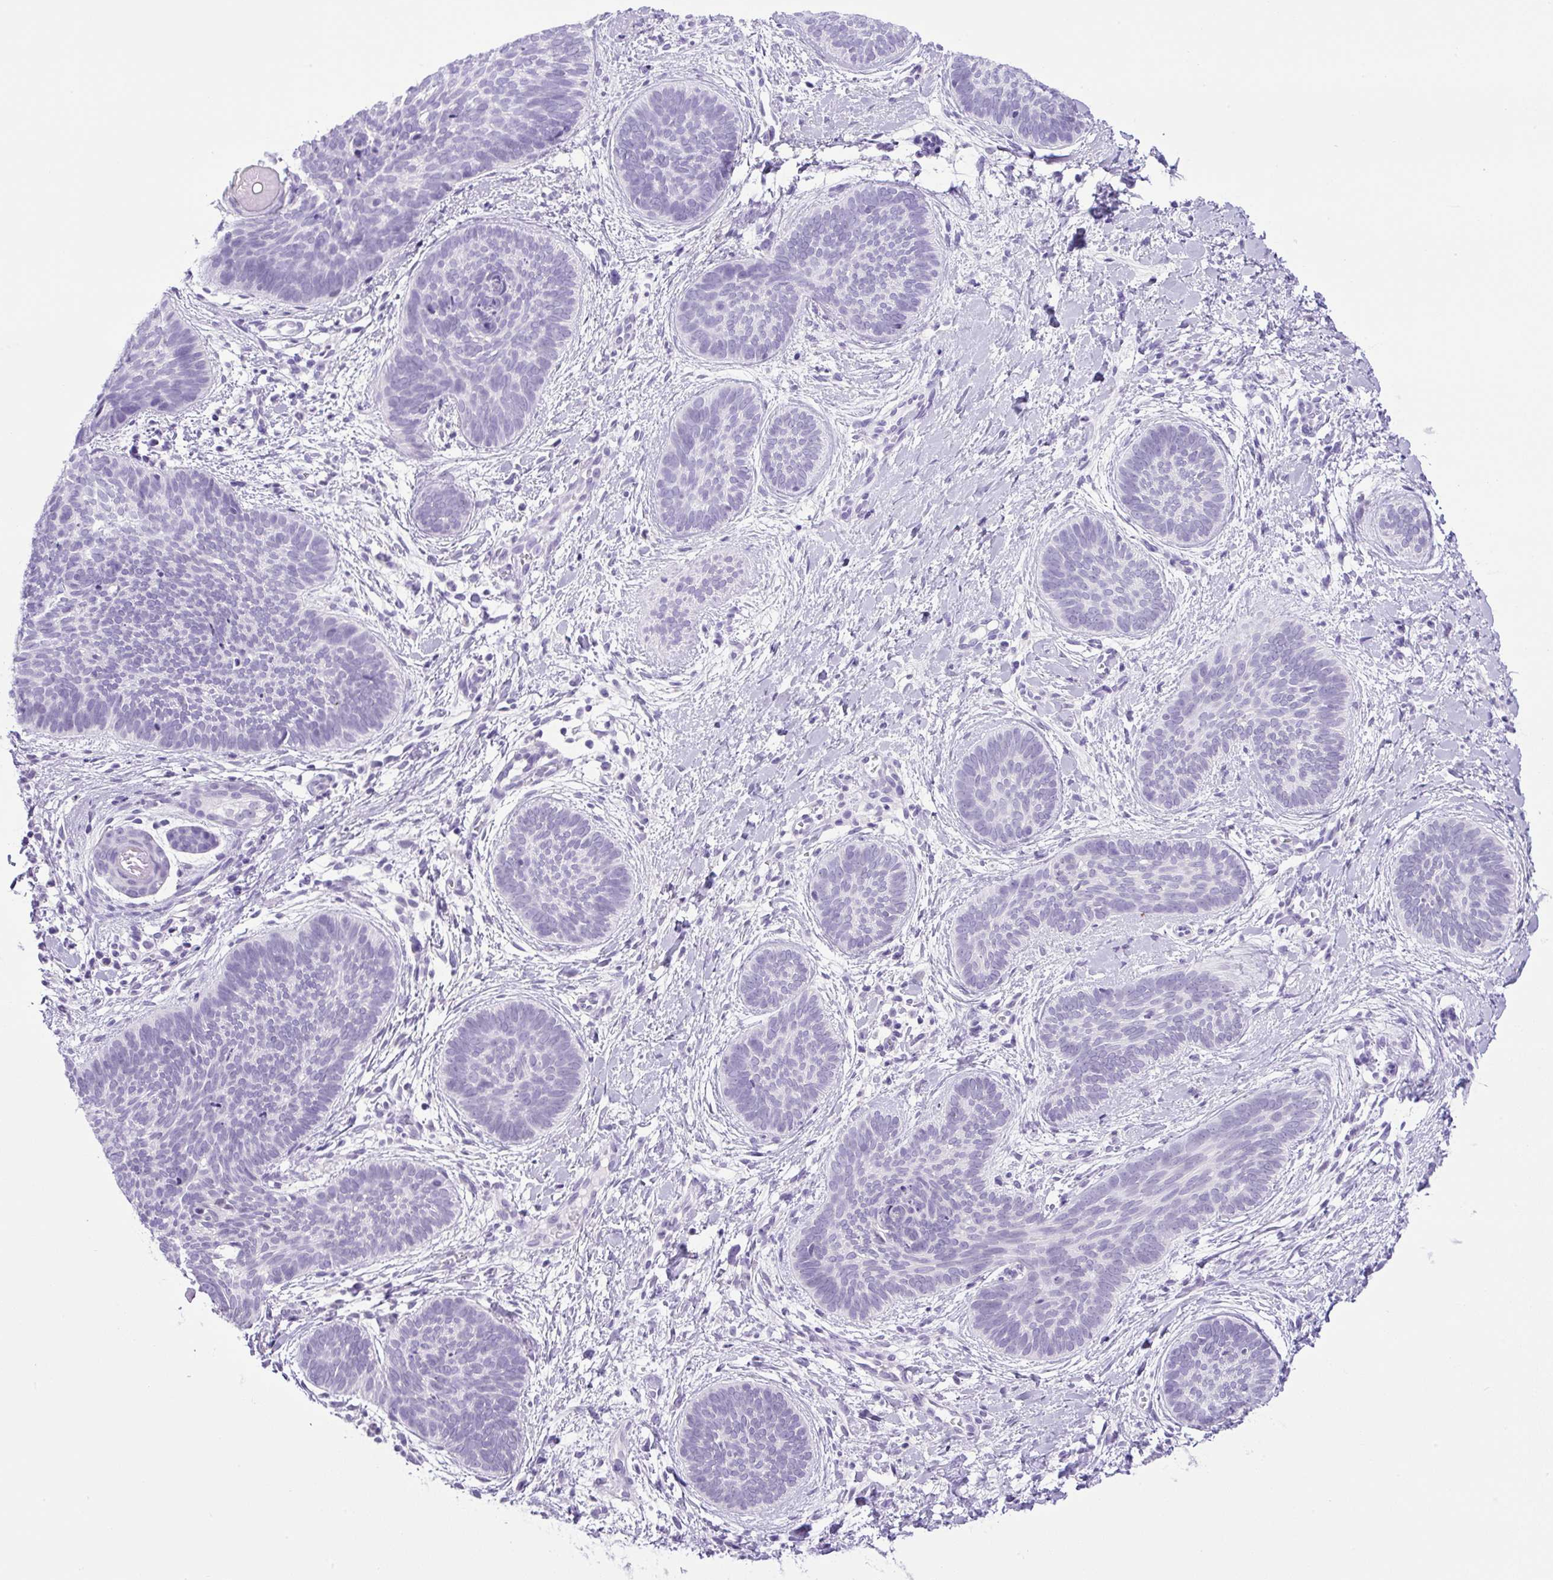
{"staining": {"intensity": "negative", "quantity": "none", "location": "none"}, "tissue": "skin cancer", "cell_type": "Tumor cells", "image_type": "cancer", "snomed": [{"axis": "morphology", "description": "Basal cell carcinoma"}, {"axis": "topography", "description": "Skin"}], "caption": "Tumor cells show no significant staining in basal cell carcinoma (skin).", "gene": "KPNA1", "patient": {"sex": "female", "age": 81}}